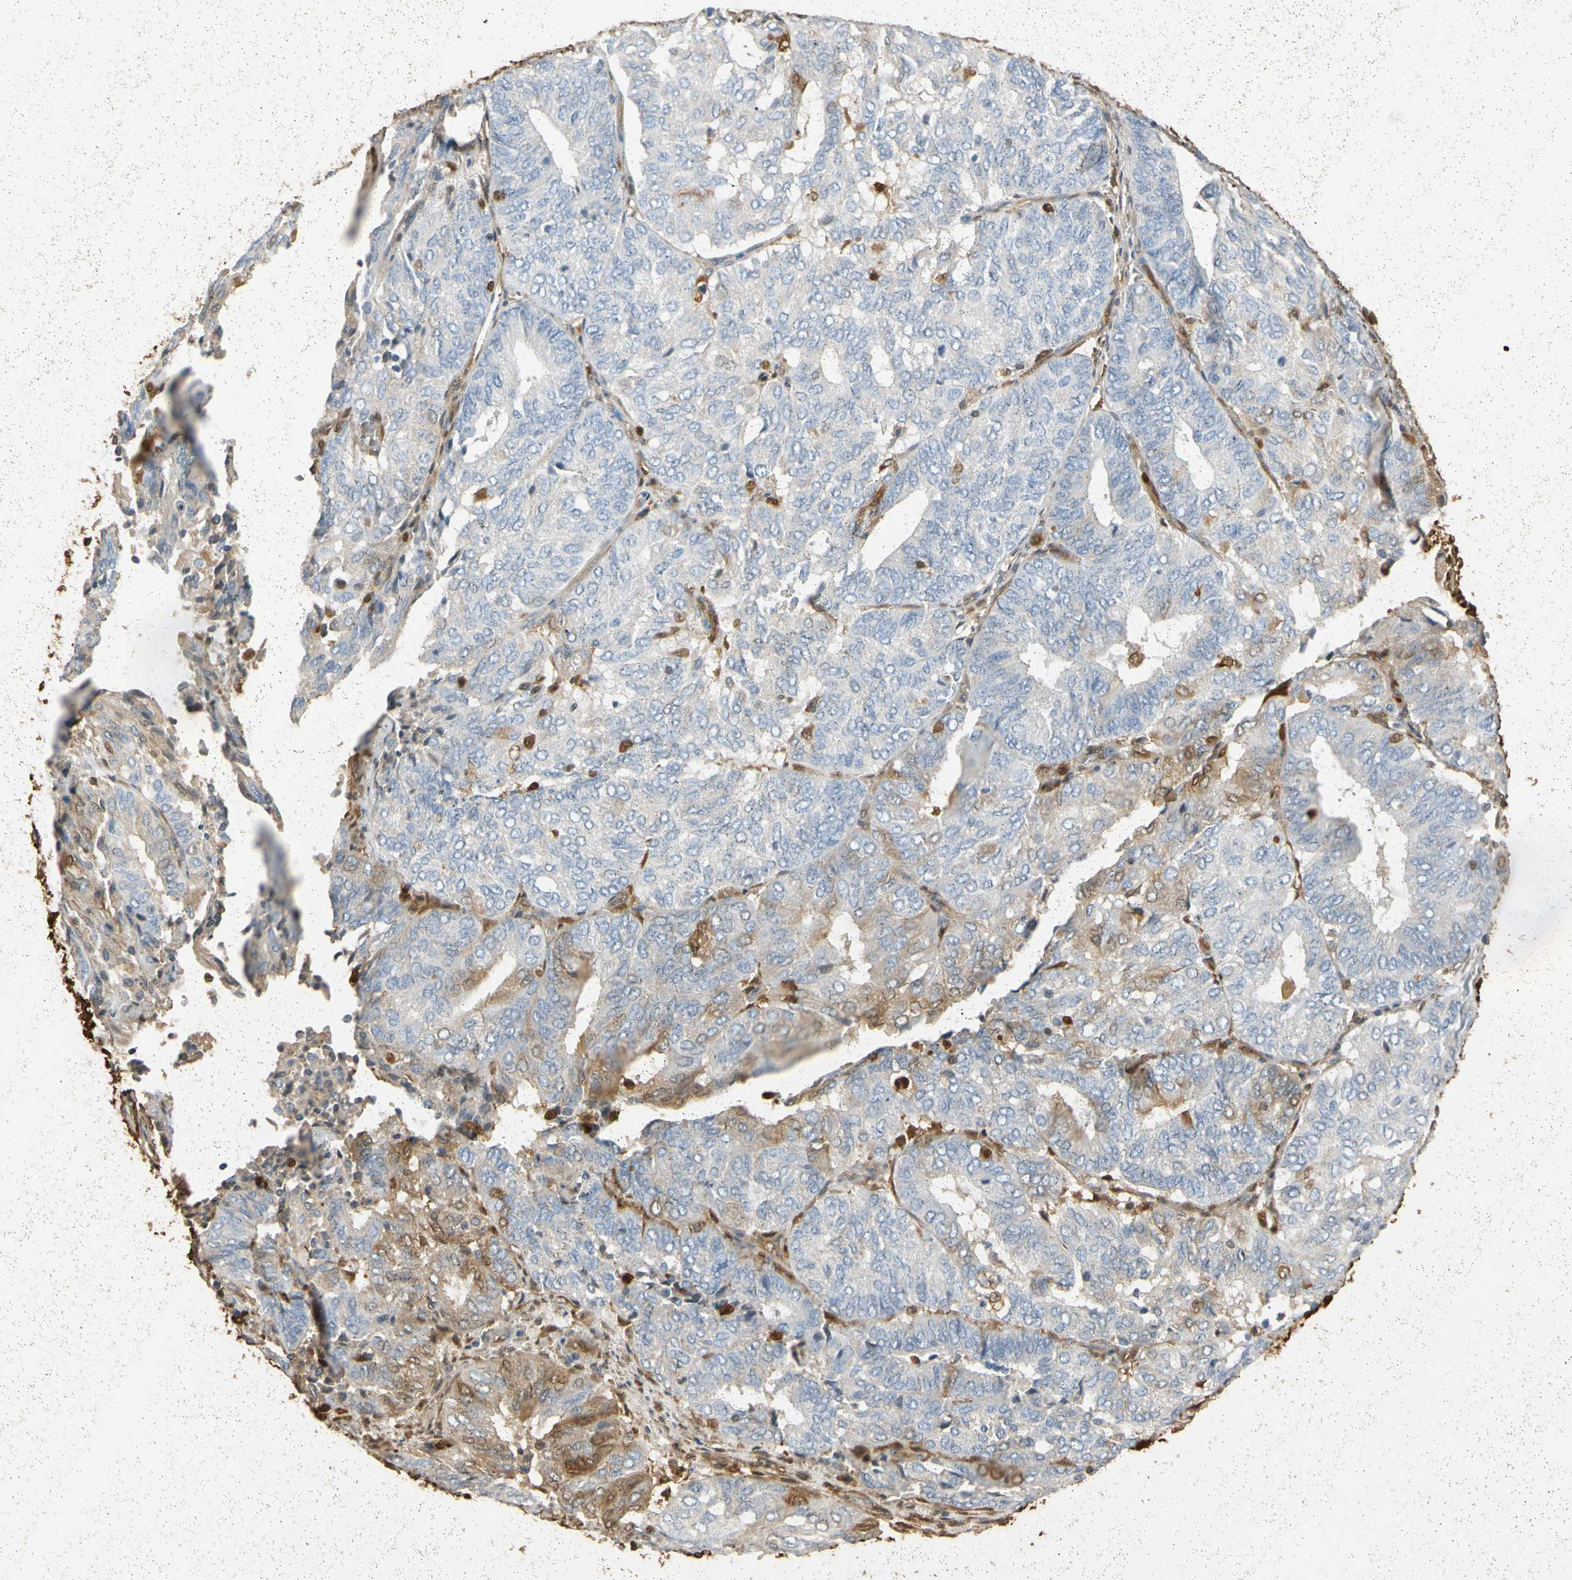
{"staining": {"intensity": "moderate", "quantity": "<25%", "location": "cytoplasmic/membranous,nuclear"}, "tissue": "endometrial cancer", "cell_type": "Tumor cells", "image_type": "cancer", "snomed": [{"axis": "morphology", "description": "Adenocarcinoma, NOS"}, {"axis": "topography", "description": "Uterus"}], "caption": "Immunohistochemistry of endometrial adenocarcinoma demonstrates low levels of moderate cytoplasmic/membranous and nuclear expression in approximately <25% of tumor cells.", "gene": "S100A6", "patient": {"sex": "female", "age": 60}}